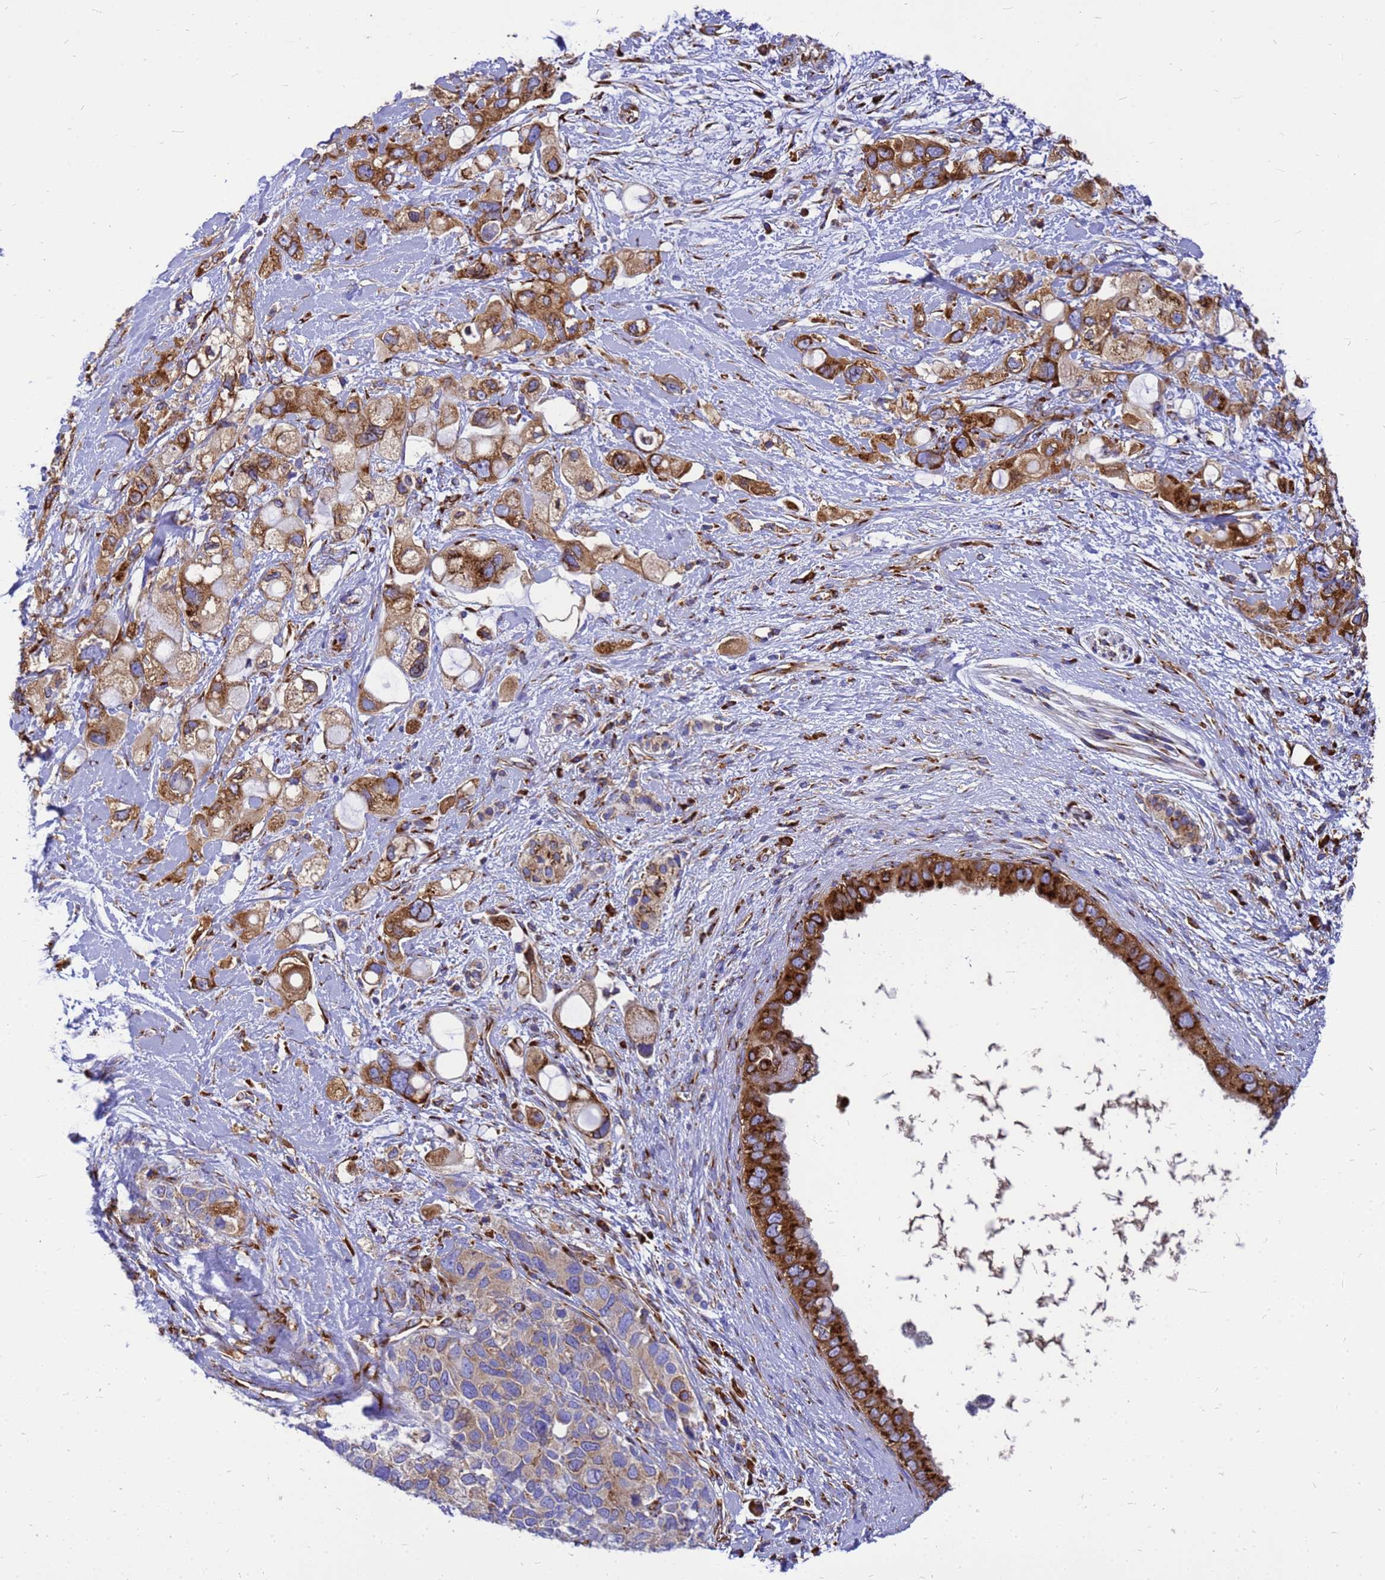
{"staining": {"intensity": "strong", "quantity": "25%-75%", "location": "cytoplasmic/membranous"}, "tissue": "pancreatic cancer", "cell_type": "Tumor cells", "image_type": "cancer", "snomed": [{"axis": "morphology", "description": "Adenocarcinoma, NOS"}, {"axis": "topography", "description": "Pancreas"}], "caption": "Immunohistochemistry (IHC) histopathology image of neoplastic tissue: human pancreatic adenocarcinoma stained using immunohistochemistry (IHC) demonstrates high levels of strong protein expression localized specifically in the cytoplasmic/membranous of tumor cells, appearing as a cytoplasmic/membranous brown color.", "gene": "EEF1D", "patient": {"sex": "female", "age": 56}}